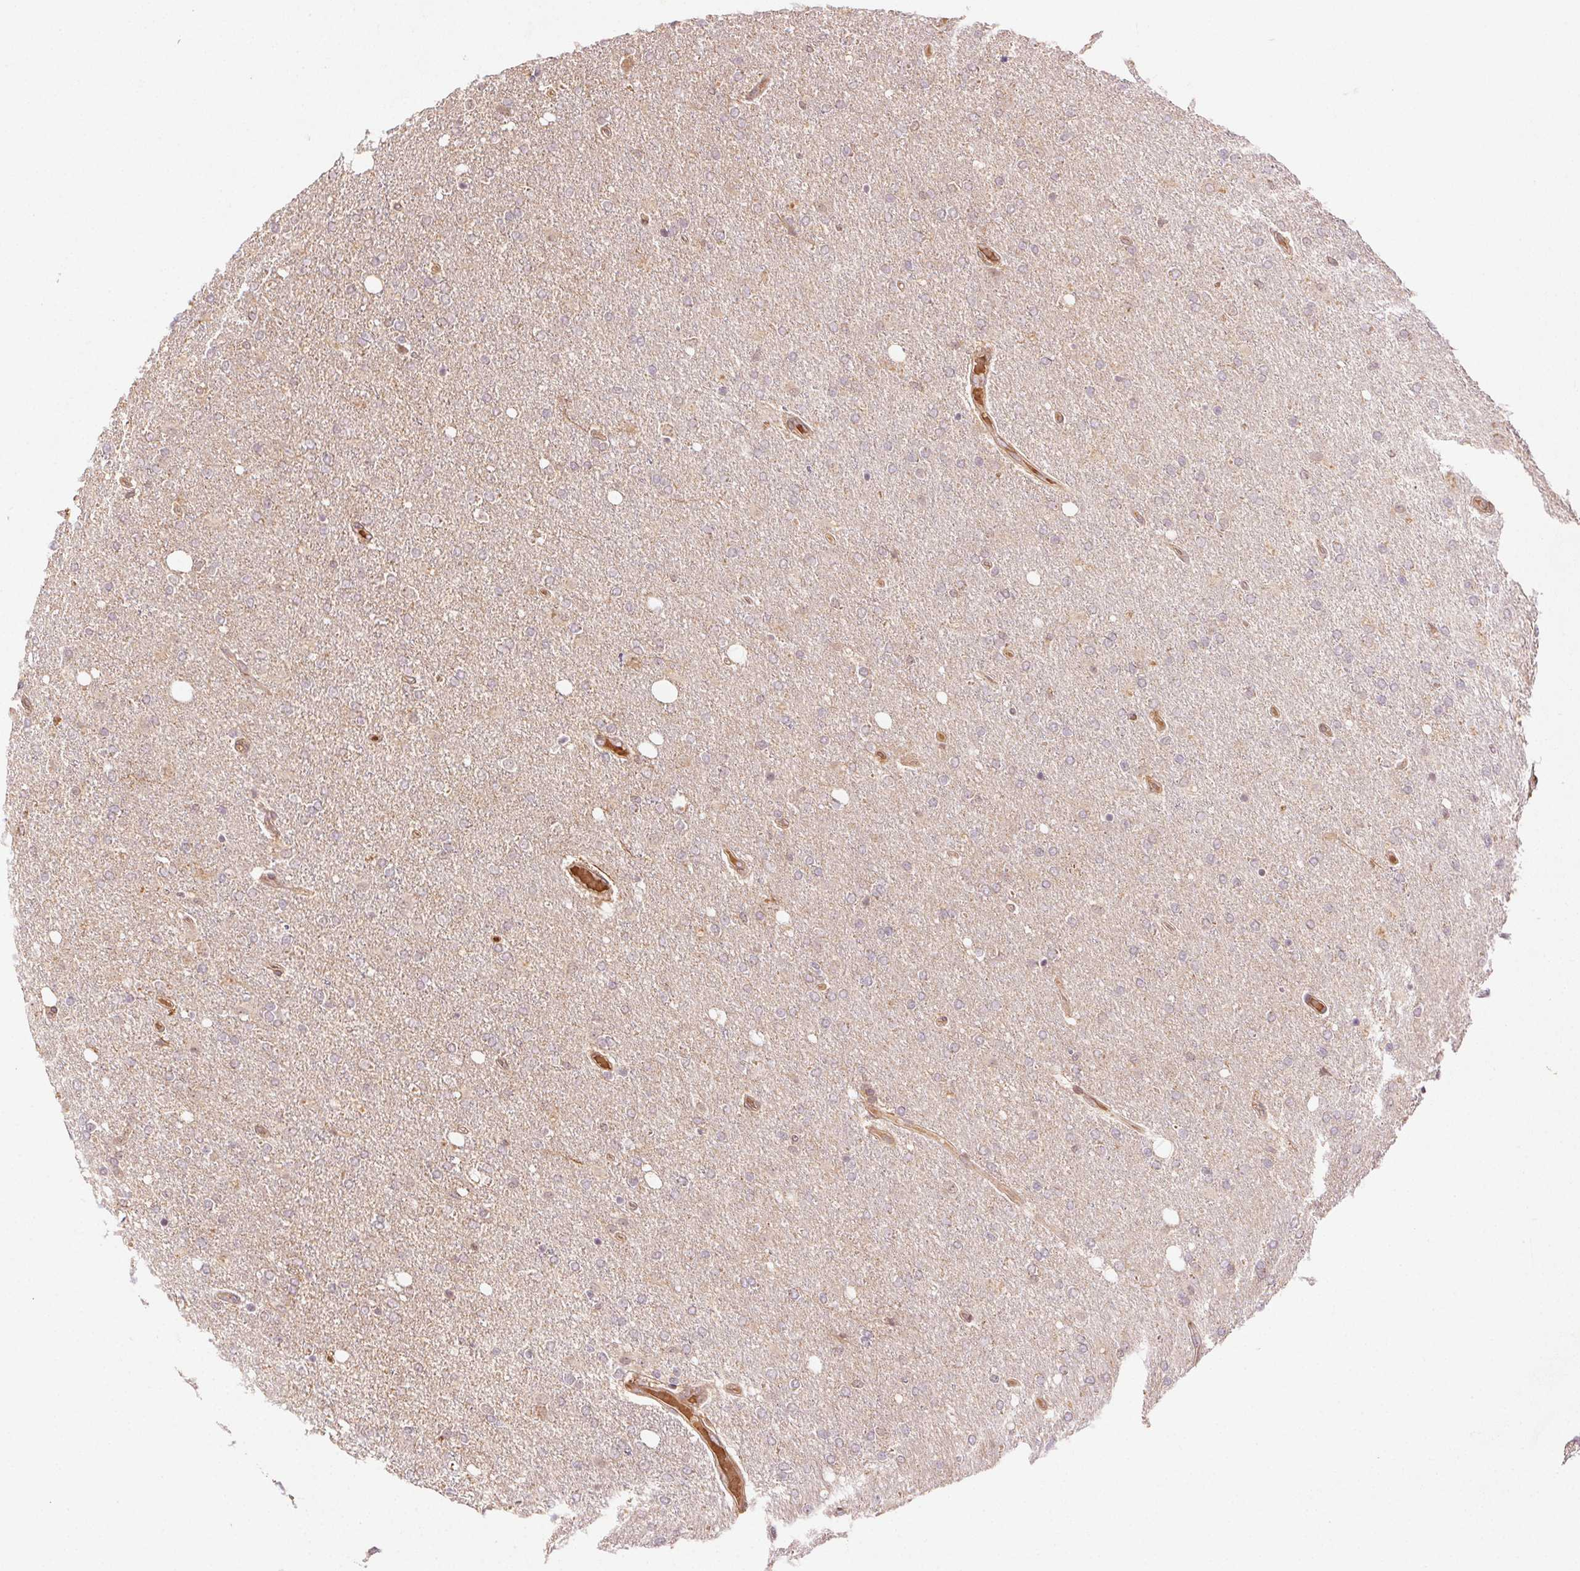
{"staining": {"intensity": "moderate", "quantity": "25%-75%", "location": "cytoplasmic/membranous"}, "tissue": "glioma", "cell_type": "Tumor cells", "image_type": "cancer", "snomed": [{"axis": "morphology", "description": "Glioma, malignant, High grade"}, {"axis": "topography", "description": "Cerebral cortex"}], "caption": "Human glioma stained for a protein (brown) displays moderate cytoplasmic/membranous positive positivity in approximately 25%-75% of tumor cells.", "gene": "KLHL15", "patient": {"sex": "male", "age": 70}}